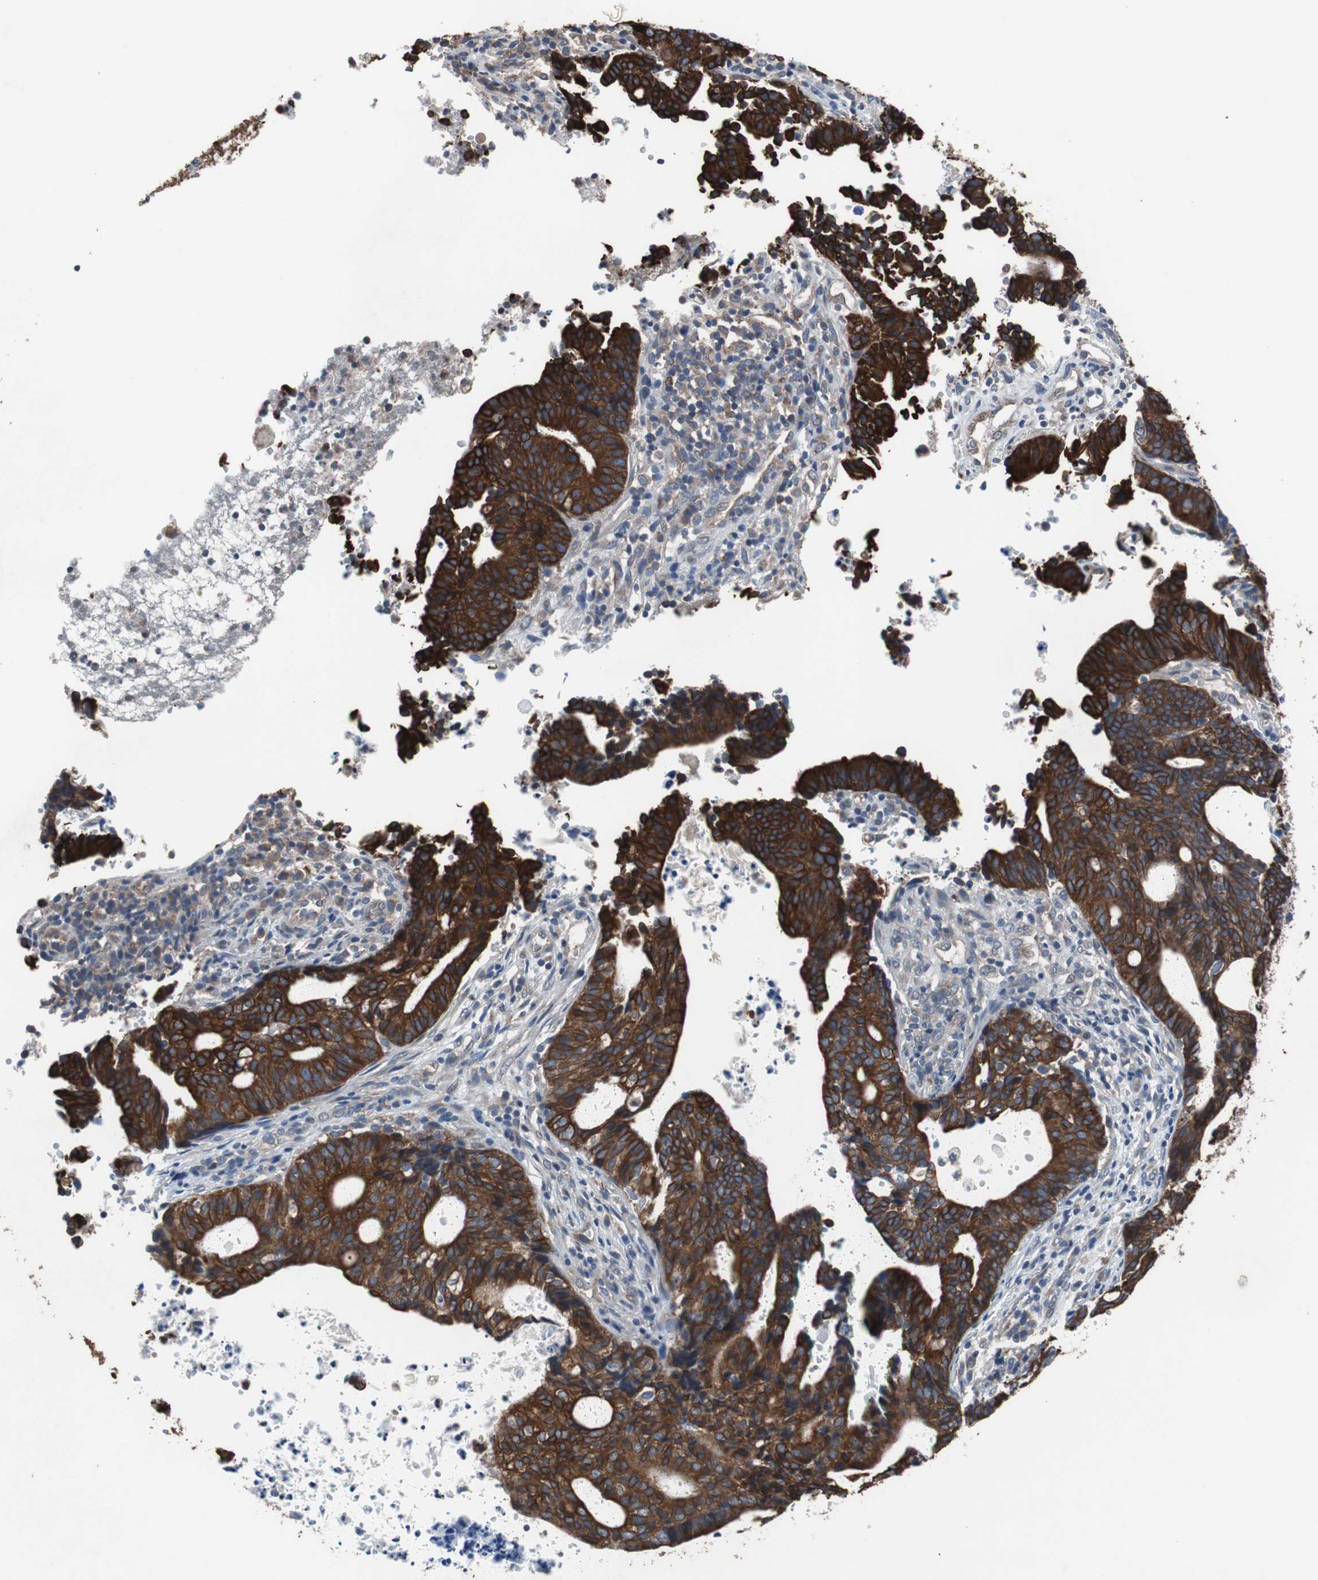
{"staining": {"intensity": "strong", "quantity": ">75%", "location": "cytoplasmic/membranous"}, "tissue": "endometrial cancer", "cell_type": "Tumor cells", "image_type": "cancer", "snomed": [{"axis": "morphology", "description": "Adenocarcinoma, NOS"}, {"axis": "topography", "description": "Uterus"}], "caption": "Endometrial cancer stained with a protein marker demonstrates strong staining in tumor cells.", "gene": "USP10", "patient": {"sex": "female", "age": 83}}